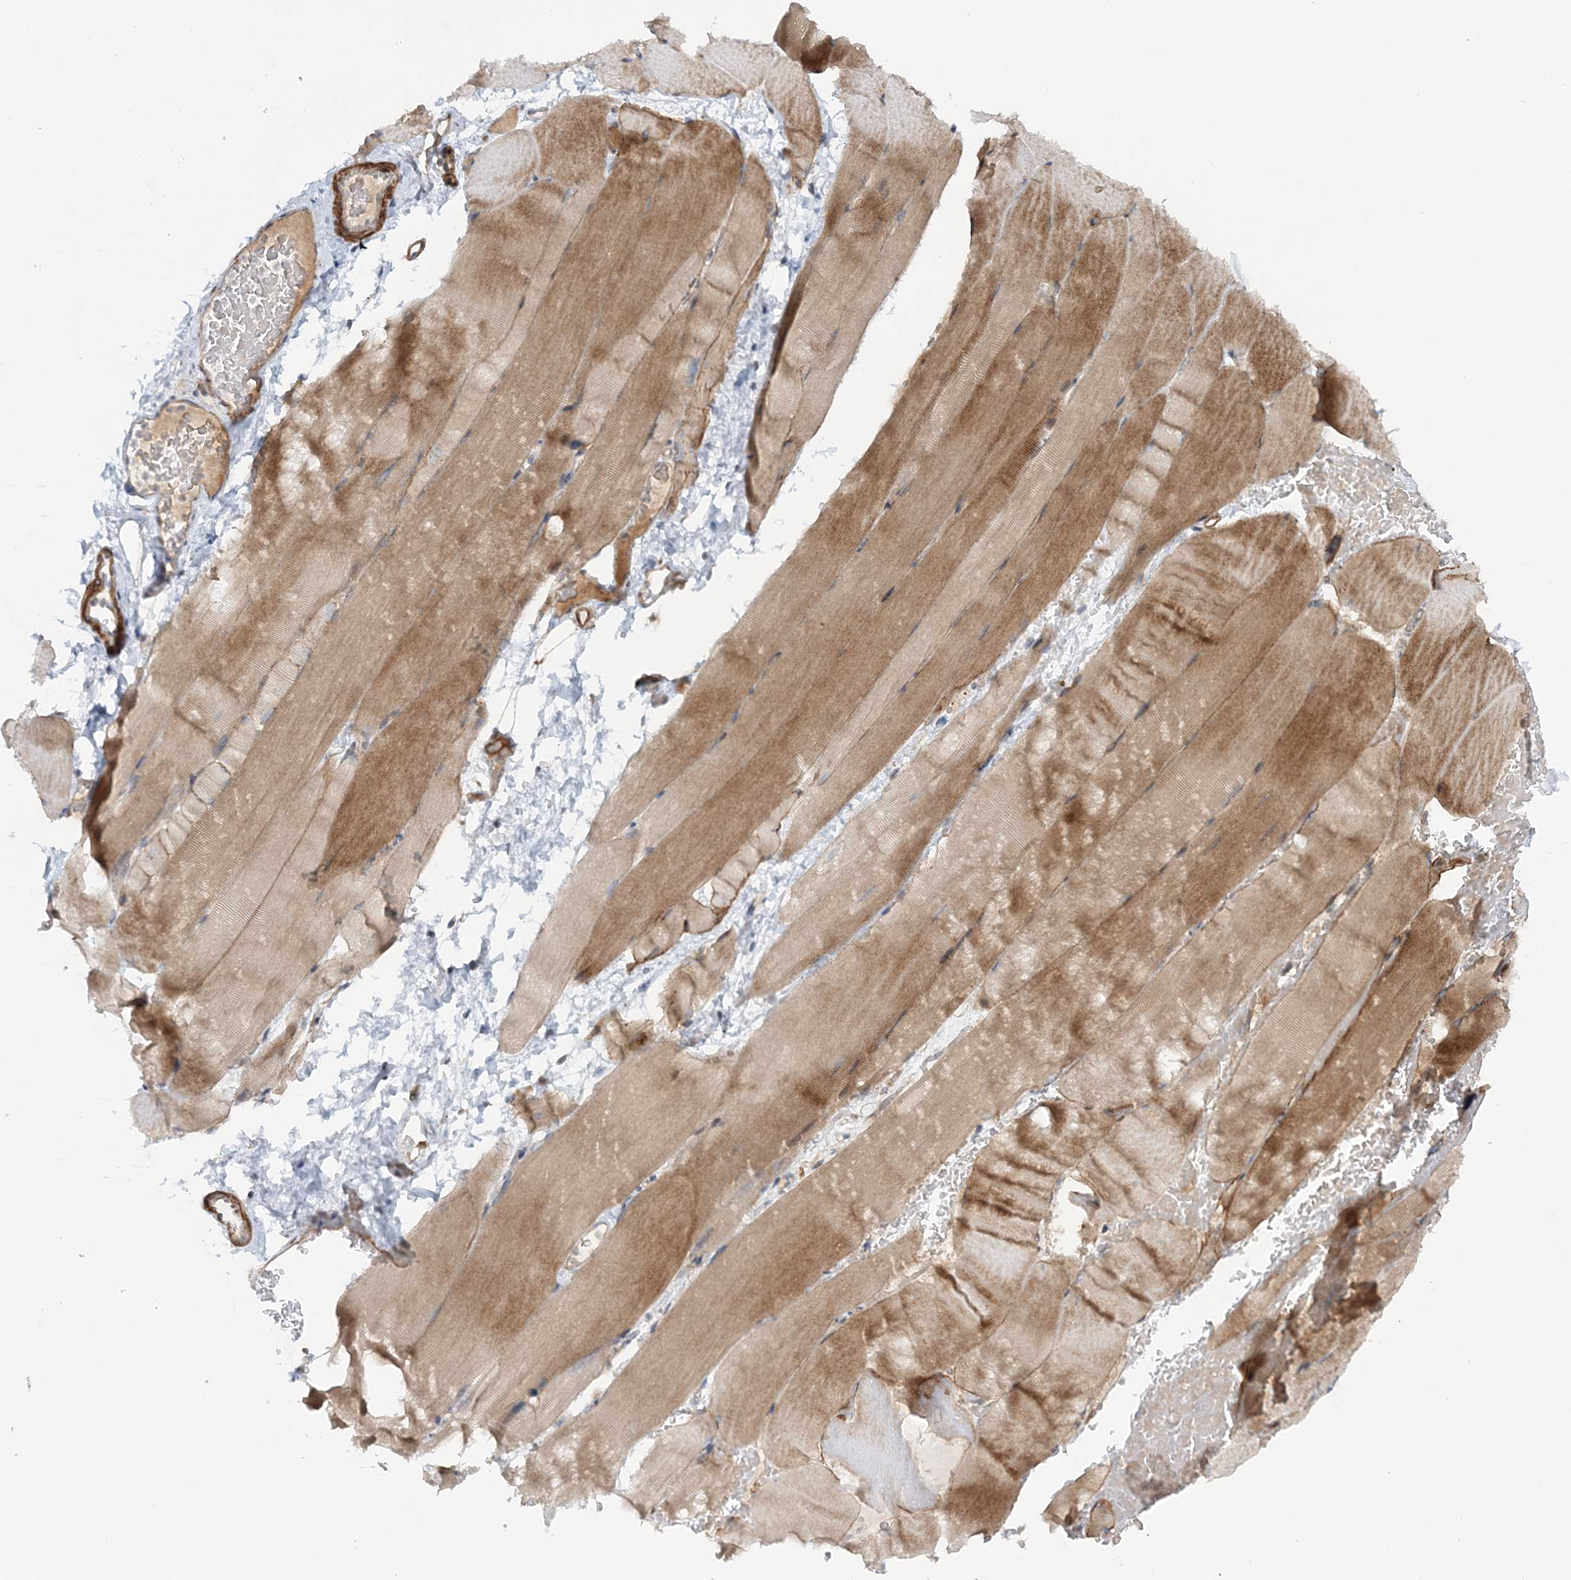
{"staining": {"intensity": "moderate", "quantity": ">75%", "location": "cytoplasmic/membranous"}, "tissue": "skeletal muscle", "cell_type": "Myocytes", "image_type": "normal", "snomed": [{"axis": "morphology", "description": "Normal tissue, NOS"}, {"axis": "topography", "description": "Skeletal muscle"}, {"axis": "topography", "description": "Parathyroid gland"}], "caption": "The histopathology image demonstrates staining of benign skeletal muscle, revealing moderate cytoplasmic/membranous protein staining (brown color) within myocytes.", "gene": "MOCS2", "patient": {"sex": "female", "age": 37}}